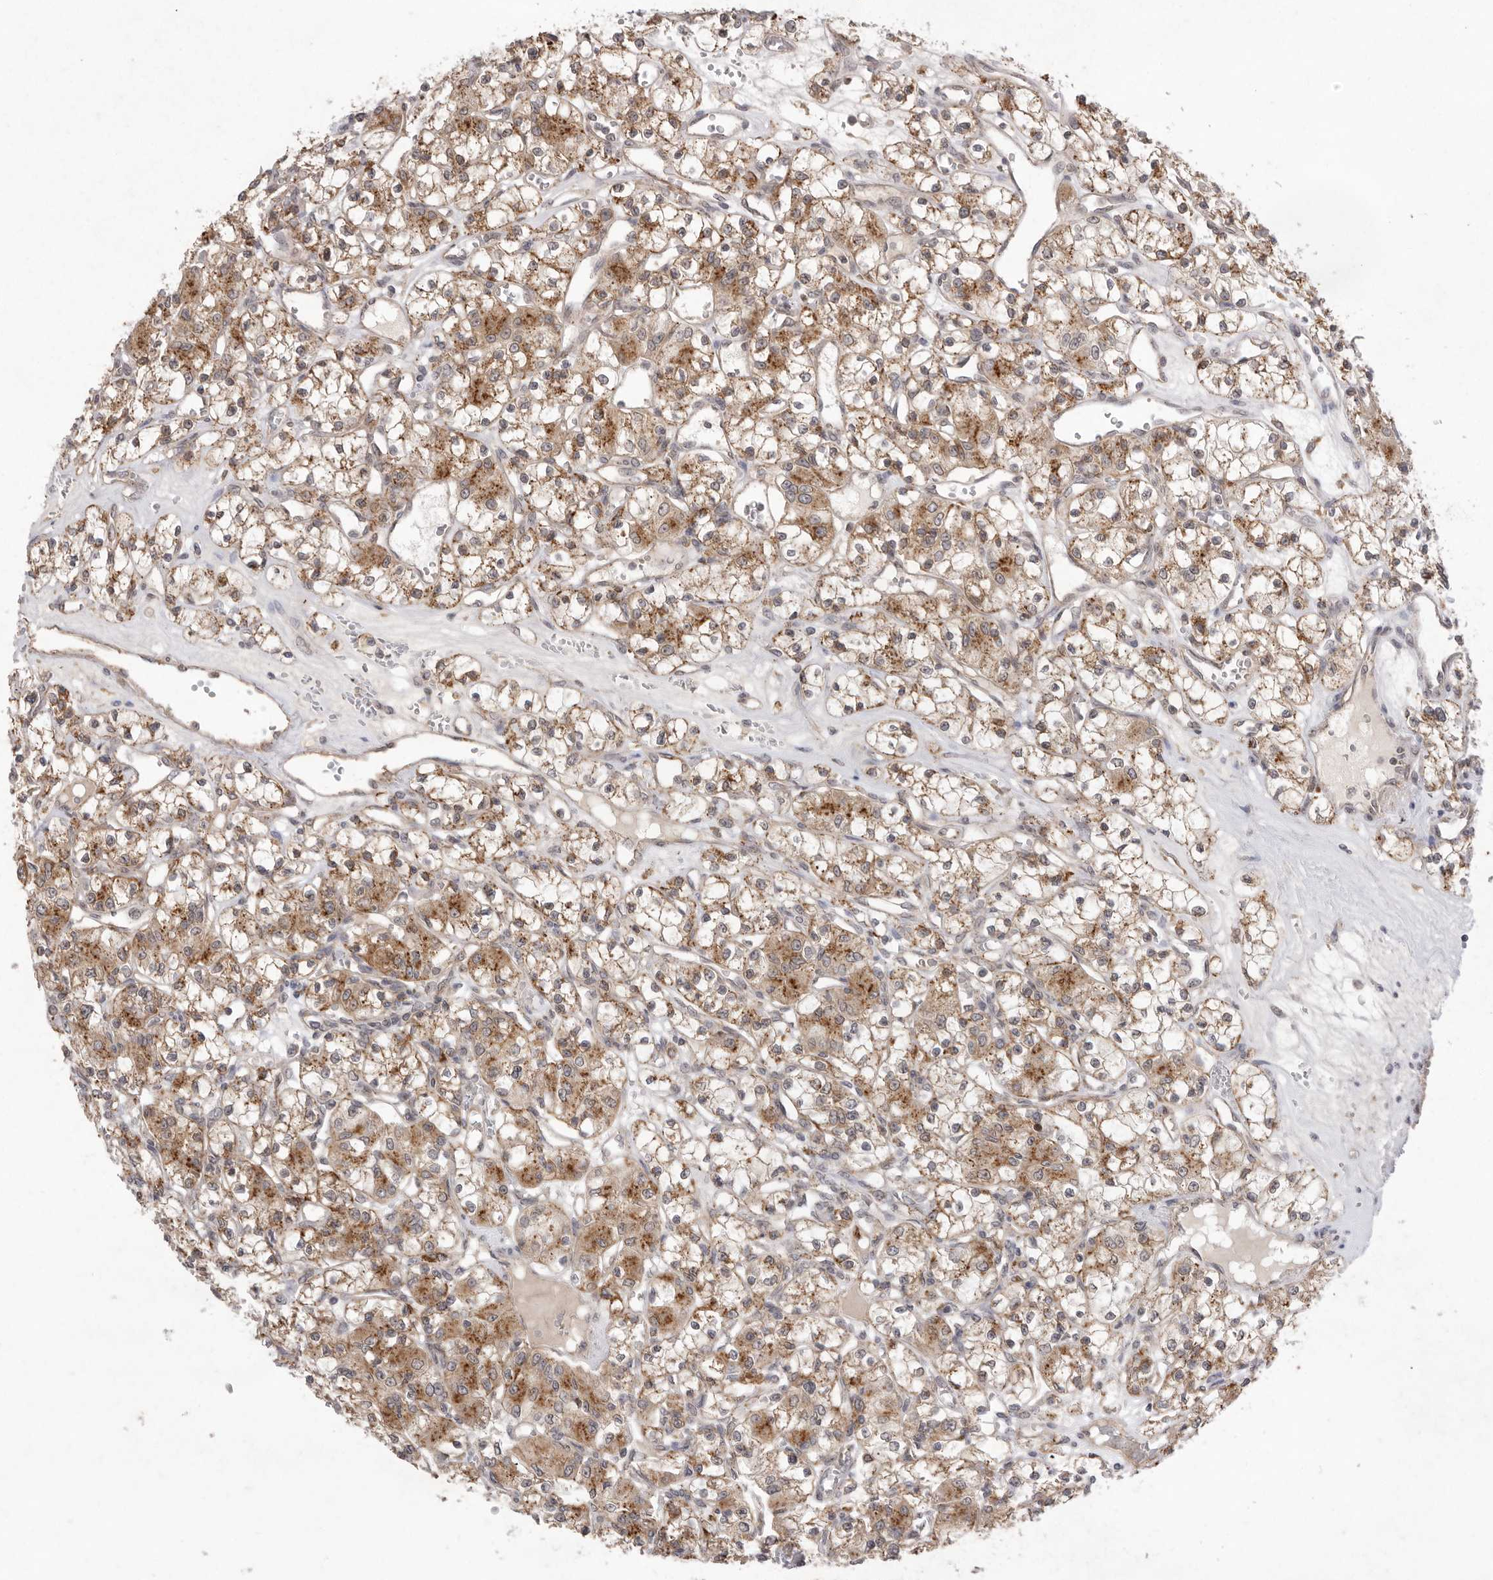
{"staining": {"intensity": "moderate", "quantity": ">75%", "location": "cytoplasmic/membranous"}, "tissue": "renal cancer", "cell_type": "Tumor cells", "image_type": "cancer", "snomed": [{"axis": "morphology", "description": "Adenocarcinoma, NOS"}, {"axis": "topography", "description": "Kidney"}], "caption": "Protein staining of renal cancer (adenocarcinoma) tissue demonstrates moderate cytoplasmic/membranous positivity in approximately >75% of tumor cells.", "gene": "TLR3", "patient": {"sex": "female", "age": 59}}